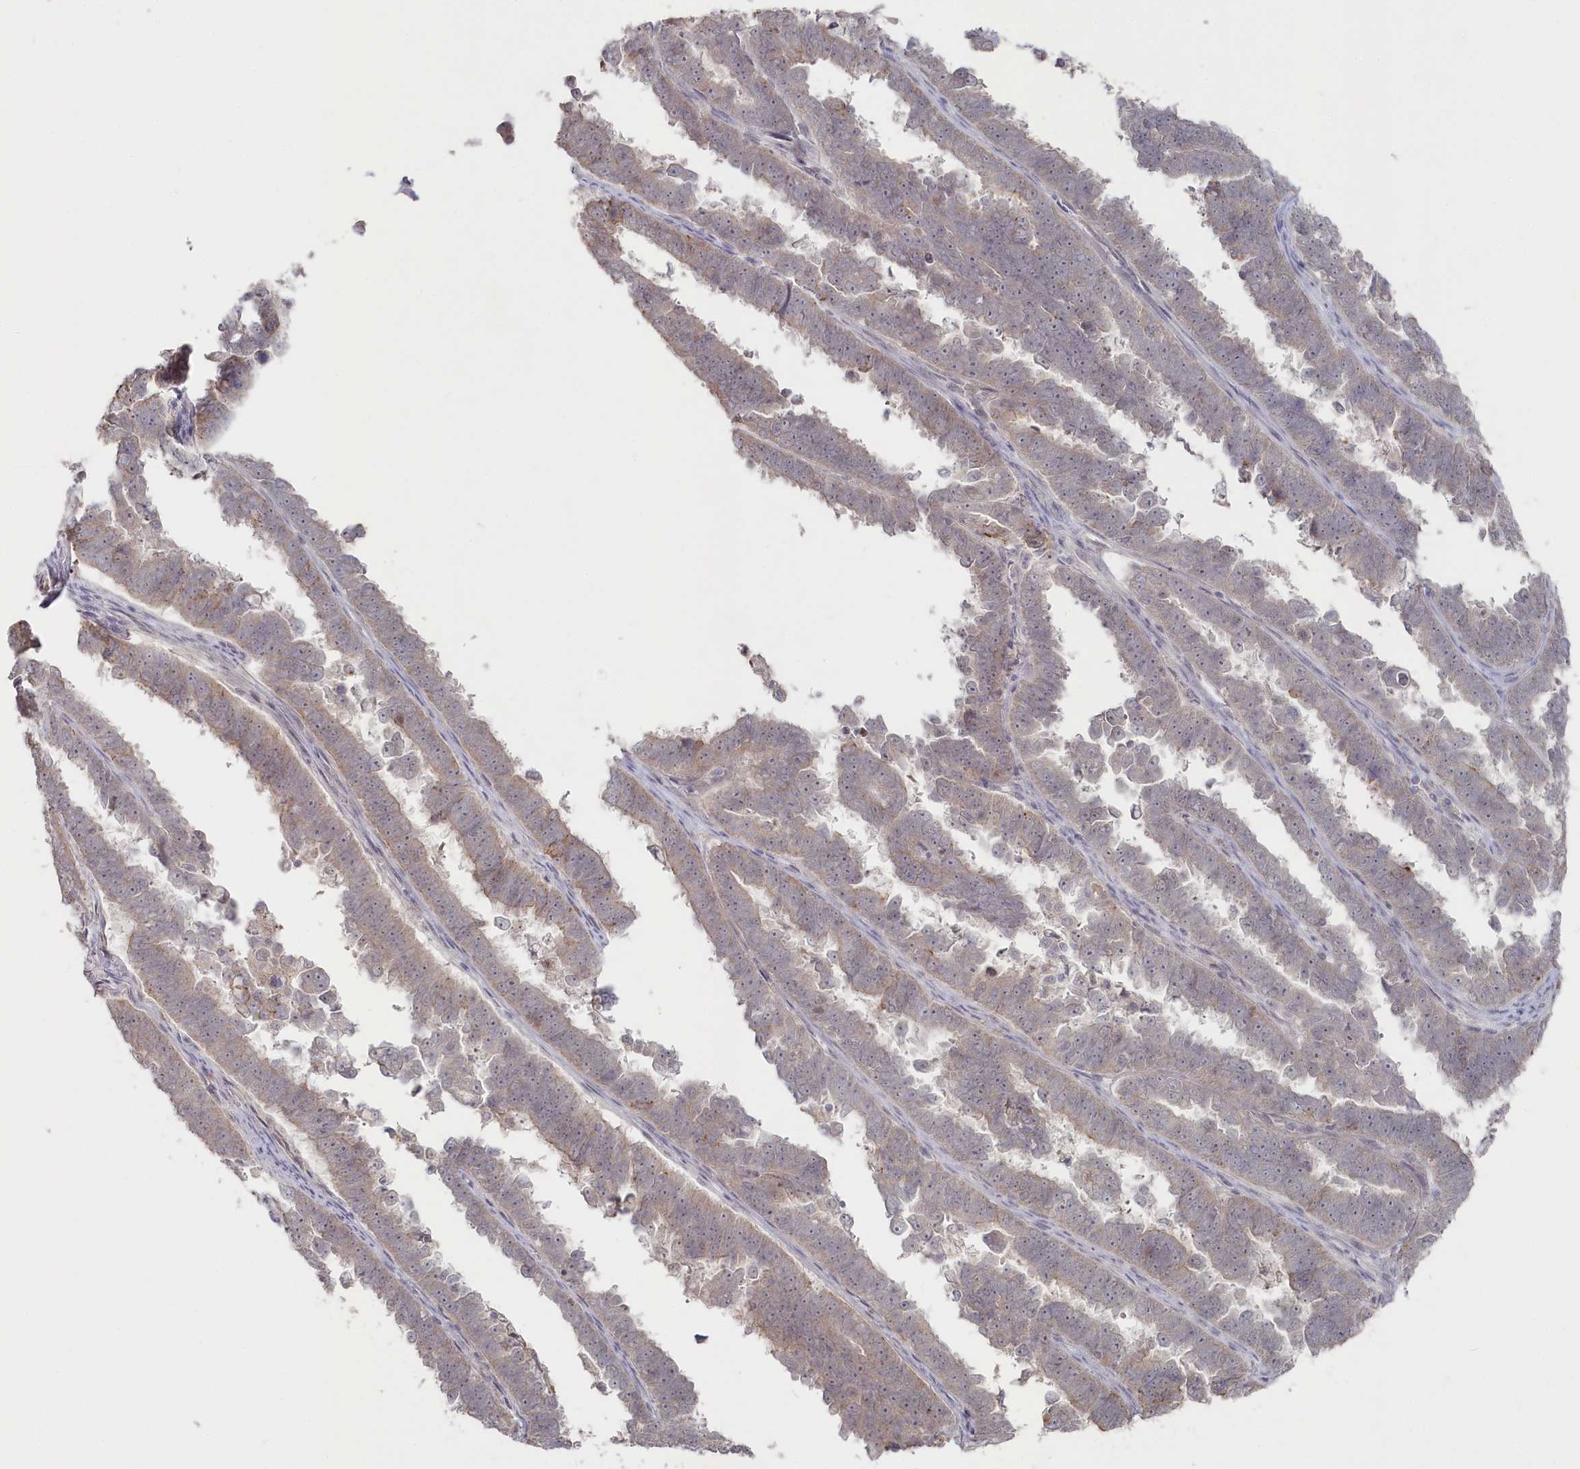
{"staining": {"intensity": "weak", "quantity": "25%-75%", "location": "cytoplasmic/membranous"}, "tissue": "endometrial cancer", "cell_type": "Tumor cells", "image_type": "cancer", "snomed": [{"axis": "morphology", "description": "Adenocarcinoma, NOS"}, {"axis": "topography", "description": "Endometrium"}], "caption": "Immunohistochemistry (DAB) staining of human endometrial cancer (adenocarcinoma) reveals weak cytoplasmic/membranous protein staining in about 25%-75% of tumor cells.", "gene": "TGFBRAP1", "patient": {"sex": "female", "age": 75}}